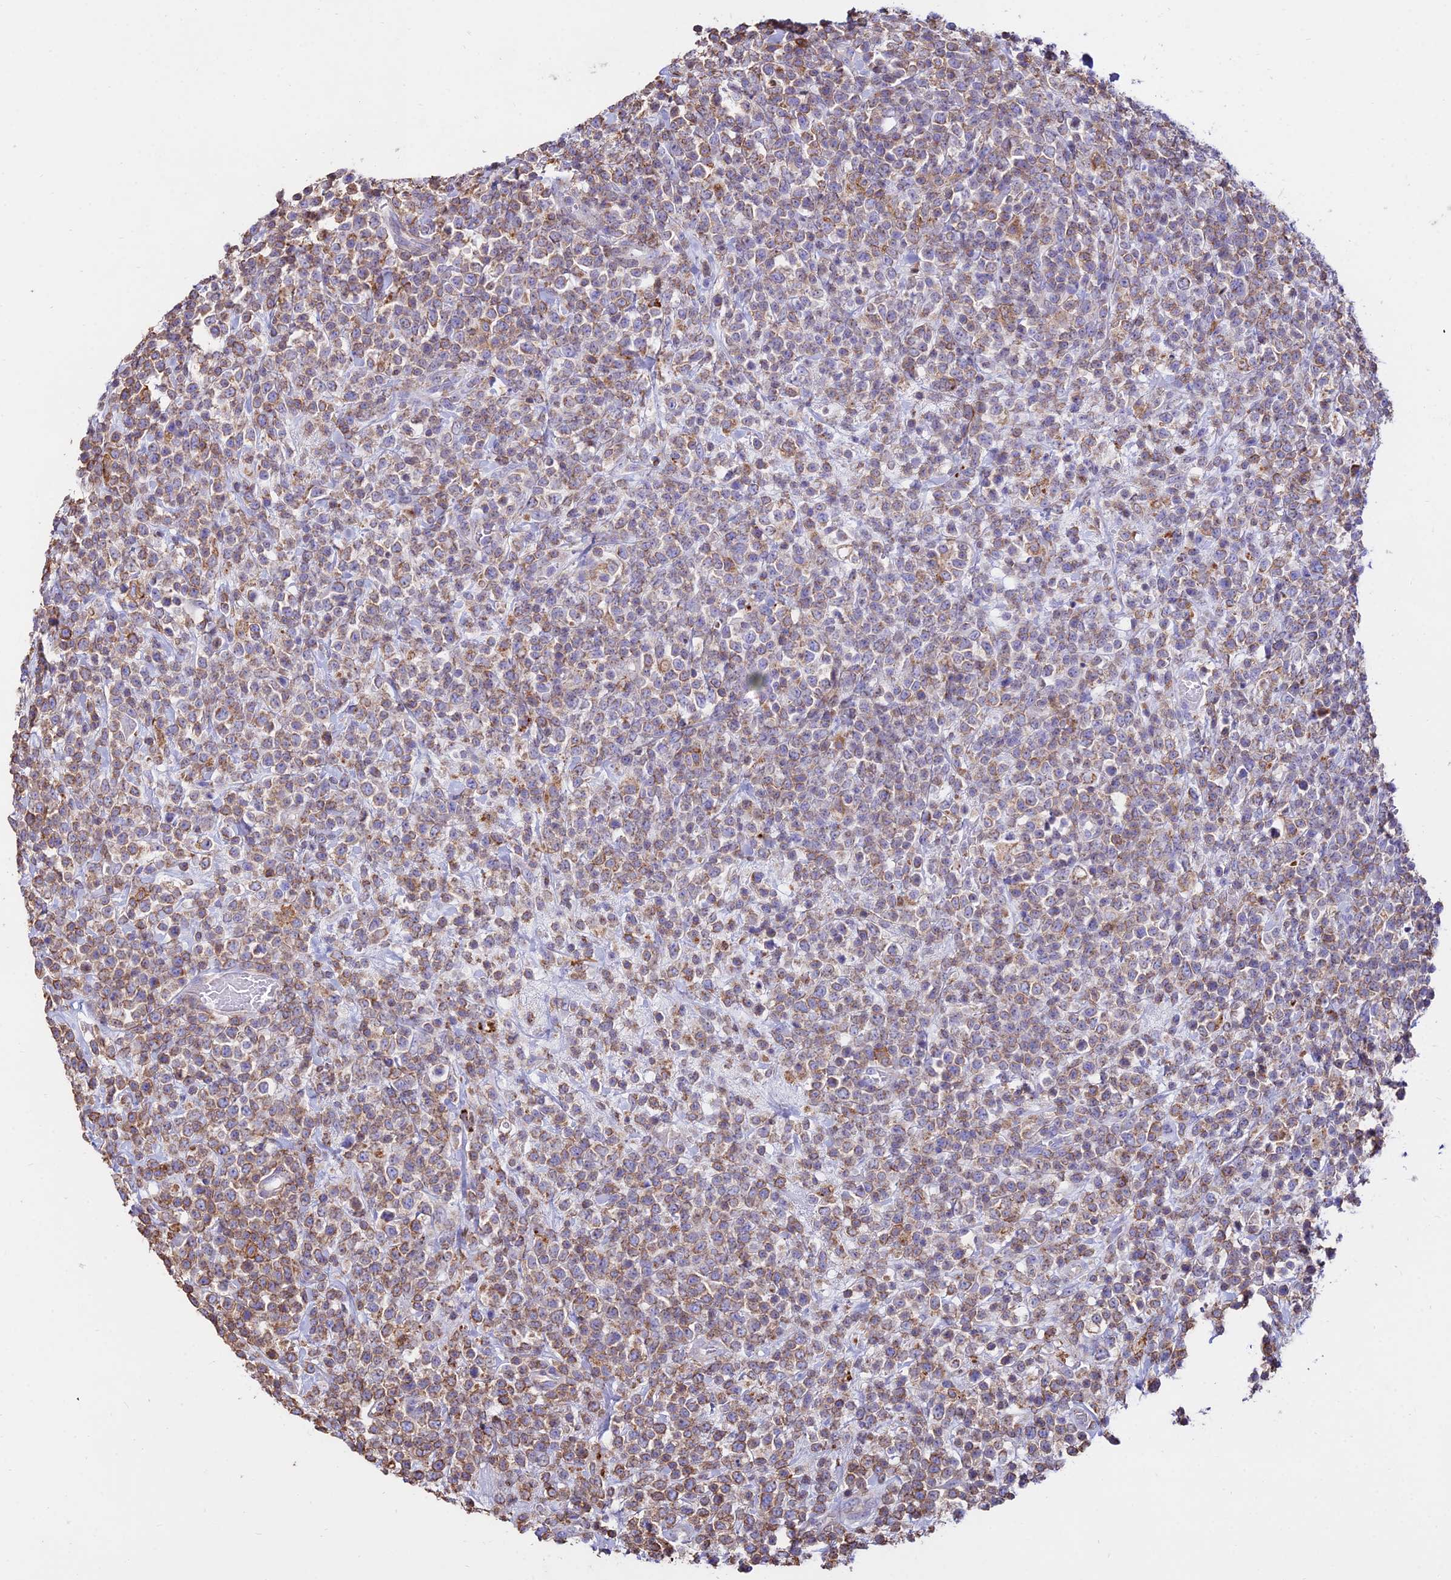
{"staining": {"intensity": "moderate", "quantity": "25%-75%", "location": "cytoplasmic/membranous"}, "tissue": "lymphoma", "cell_type": "Tumor cells", "image_type": "cancer", "snomed": [{"axis": "morphology", "description": "Malignant lymphoma, non-Hodgkin's type, High grade"}, {"axis": "topography", "description": "Colon"}], "caption": "A brown stain shows moderate cytoplasmic/membranous positivity of a protein in lymphoma tumor cells. Ihc stains the protein in brown and the nuclei are stained blue.", "gene": "PNLIPRP3", "patient": {"sex": "female", "age": 53}}